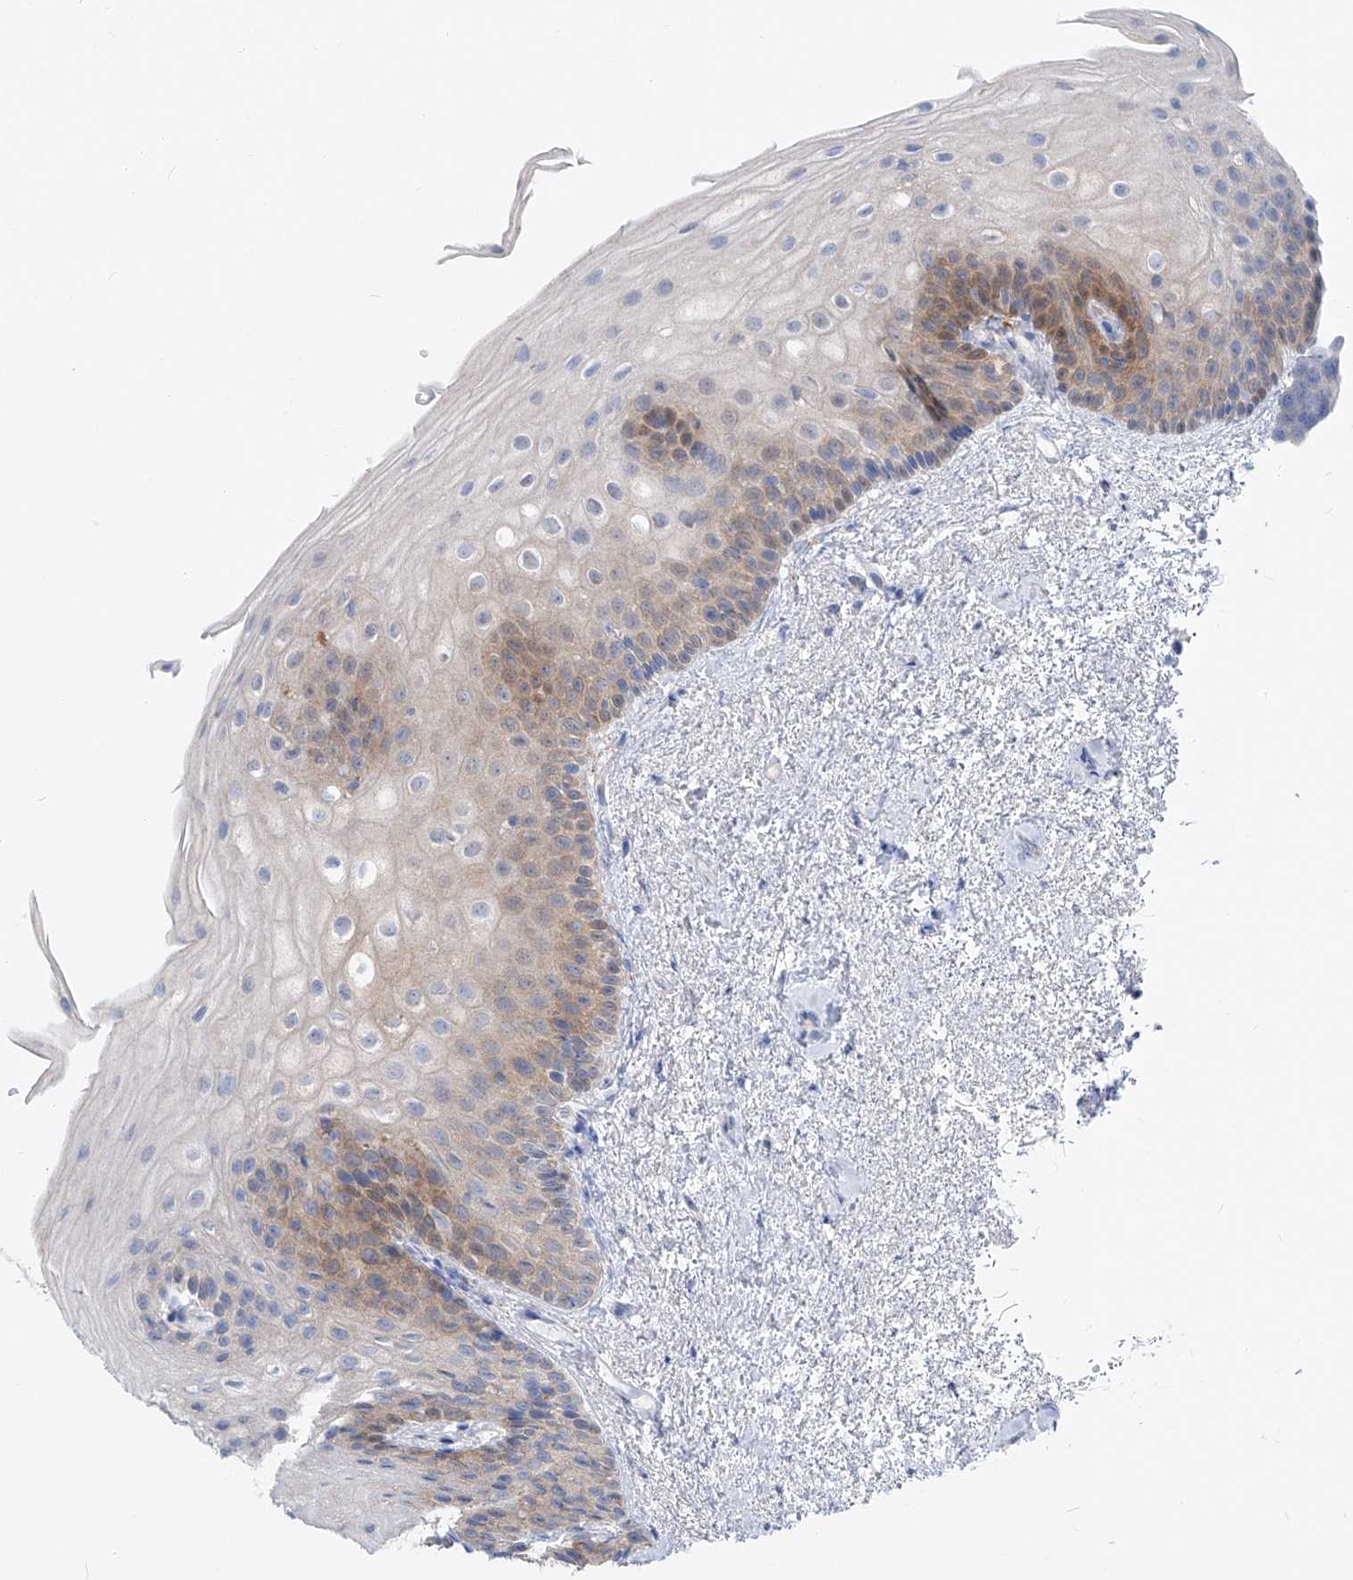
{"staining": {"intensity": "weak", "quantity": "25%-75%", "location": "cytoplasmic/membranous"}, "tissue": "urinary bladder", "cell_type": "Urothelial cells", "image_type": "normal", "snomed": [{"axis": "morphology", "description": "Normal tissue, NOS"}, {"axis": "topography", "description": "Urinary bladder"}], "caption": "Normal urinary bladder was stained to show a protein in brown. There is low levels of weak cytoplasmic/membranous staining in approximately 25%-75% of urothelial cells.", "gene": "UFL1", "patient": {"sex": "female", "age": 67}}